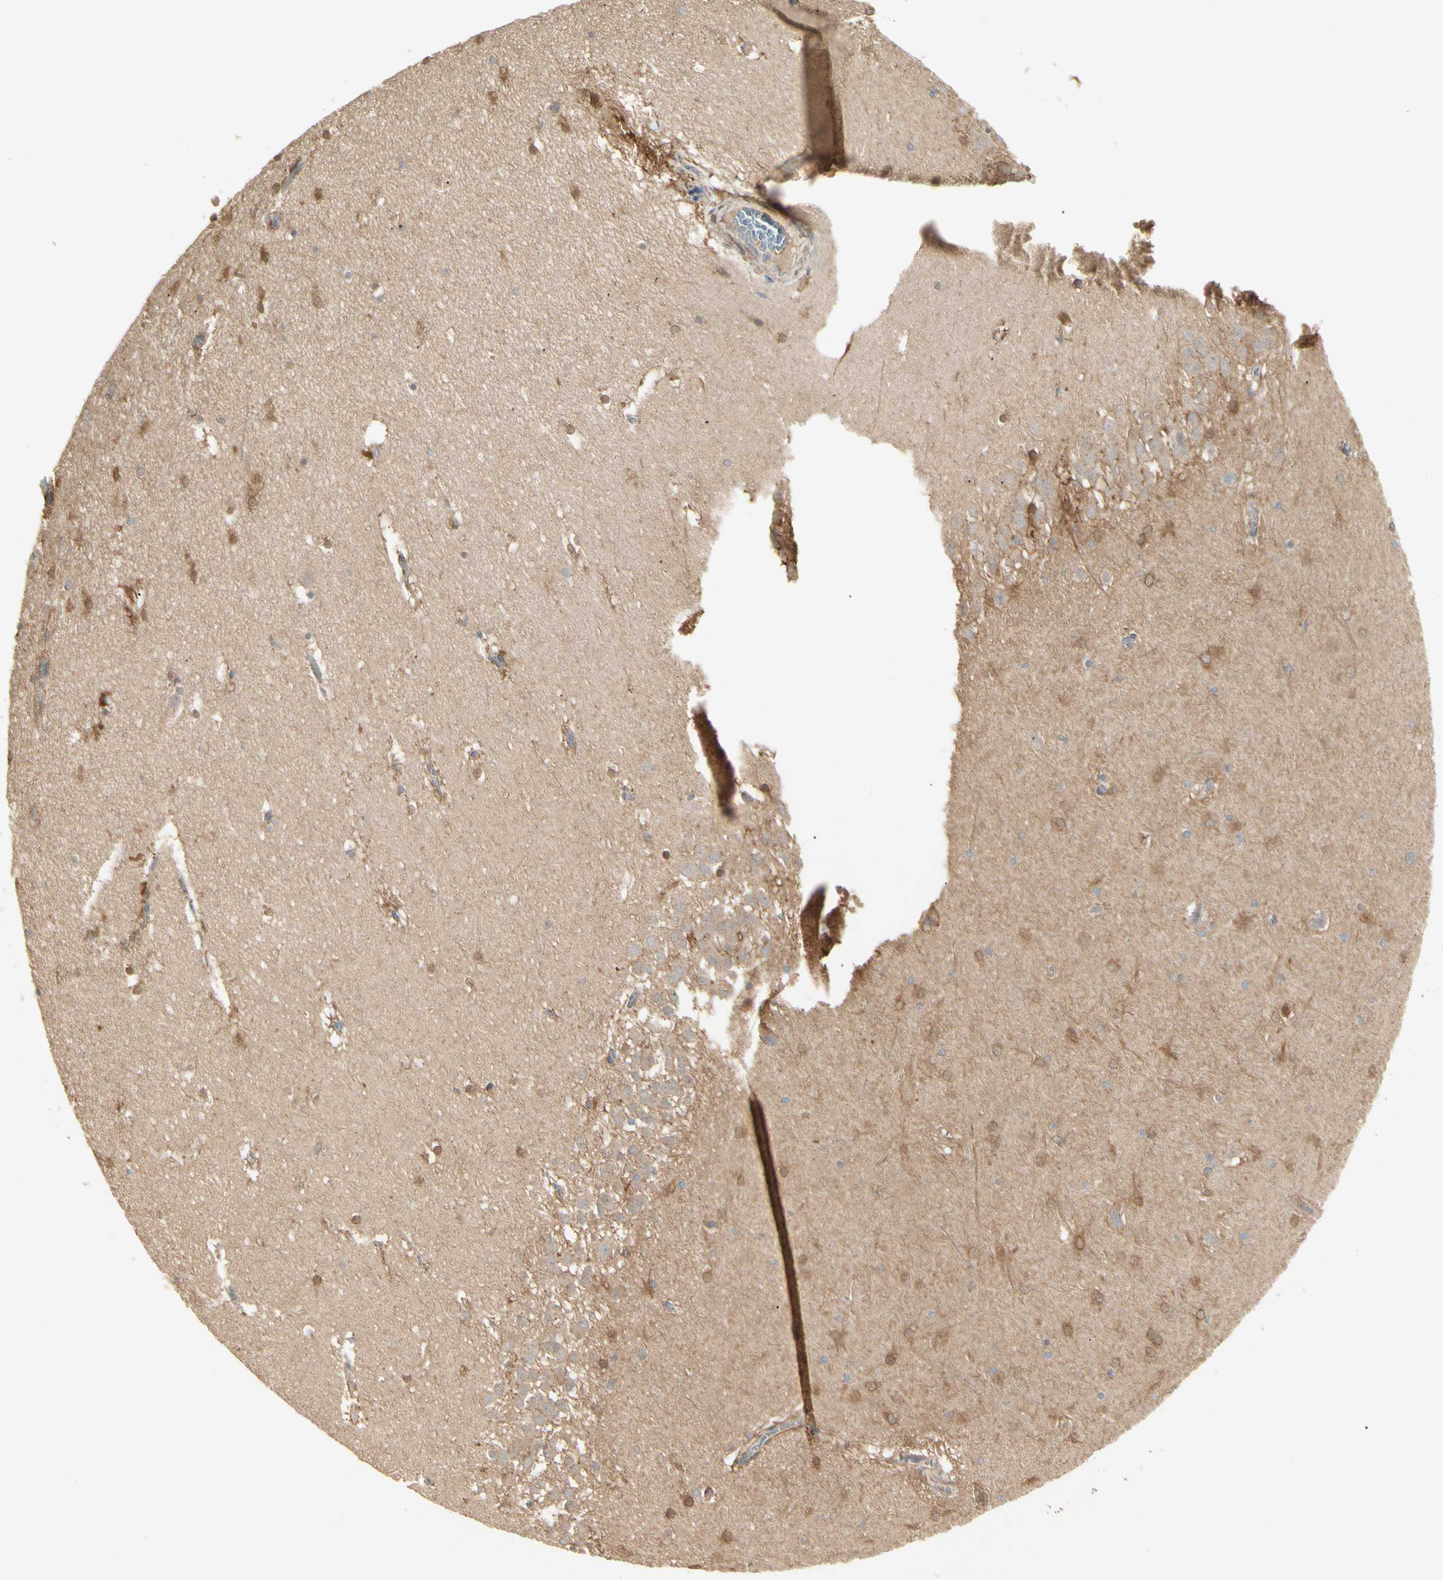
{"staining": {"intensity": "moderate", "quantity": "25%-75%", "location": "cytoplasmic/membranous"}, "tissue": "hippocampus", "cell_type": "Glial cells", "image_type": "normal", "snomed": [{"axis": "morphology", "description": "Normal tissue, NOS"}, {"axis": "topography", "description": "Hippocampus"}], "caption": "Protein expression analysis of normal hippocampus displays moderate cytoplasmic/membranous staining in approximately 25%-75% of glial cells. (Stains: DAB (3,3'-diaminobenzidine) in brown, nuclei in blue, Microscopy: brightfield microscopy at high magnification).", "gene": "IRAG1", "patient": {"sex": "male", "age": 45}}